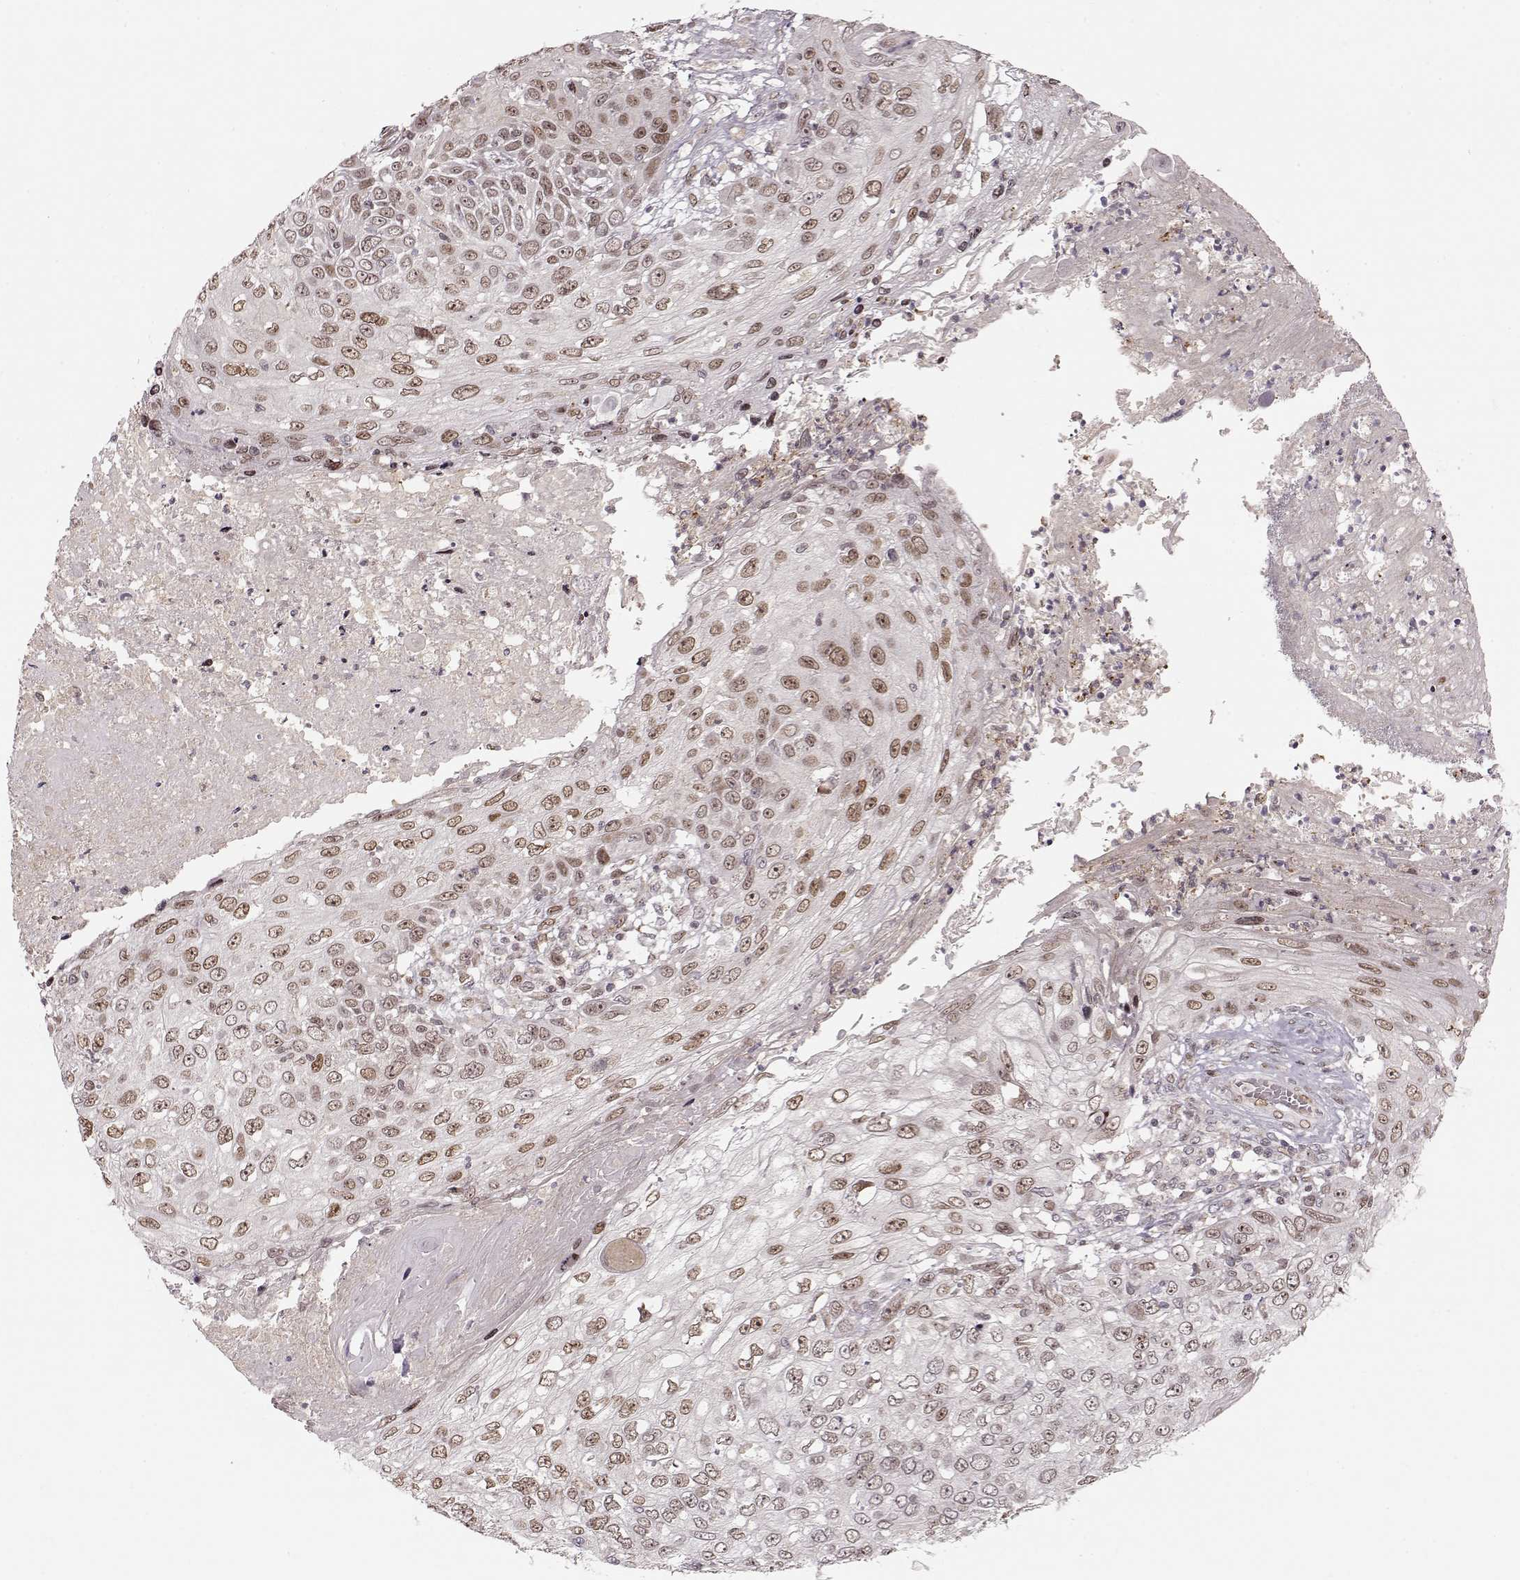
{"staining": {"intensity": "weak", "quantity": ">75%", "location": "nuclear"}, "tissue": "skin cancer", "cell_type": "Tumor cells", "image_type": "cancer", "snomed": [{"axis": "morphology", "description": "Squamous cell carcinoma, NOS"}, {"axis": "topography", "description": "Skin"}], "caption": "The micrograph displays staining of skin cancer (squamous cell carcinoma), revealing weak nuclear protein expression (brown color) within tumor cells.", "gene": "RAI1", "patient": {"sex": "male", "age": 92}}